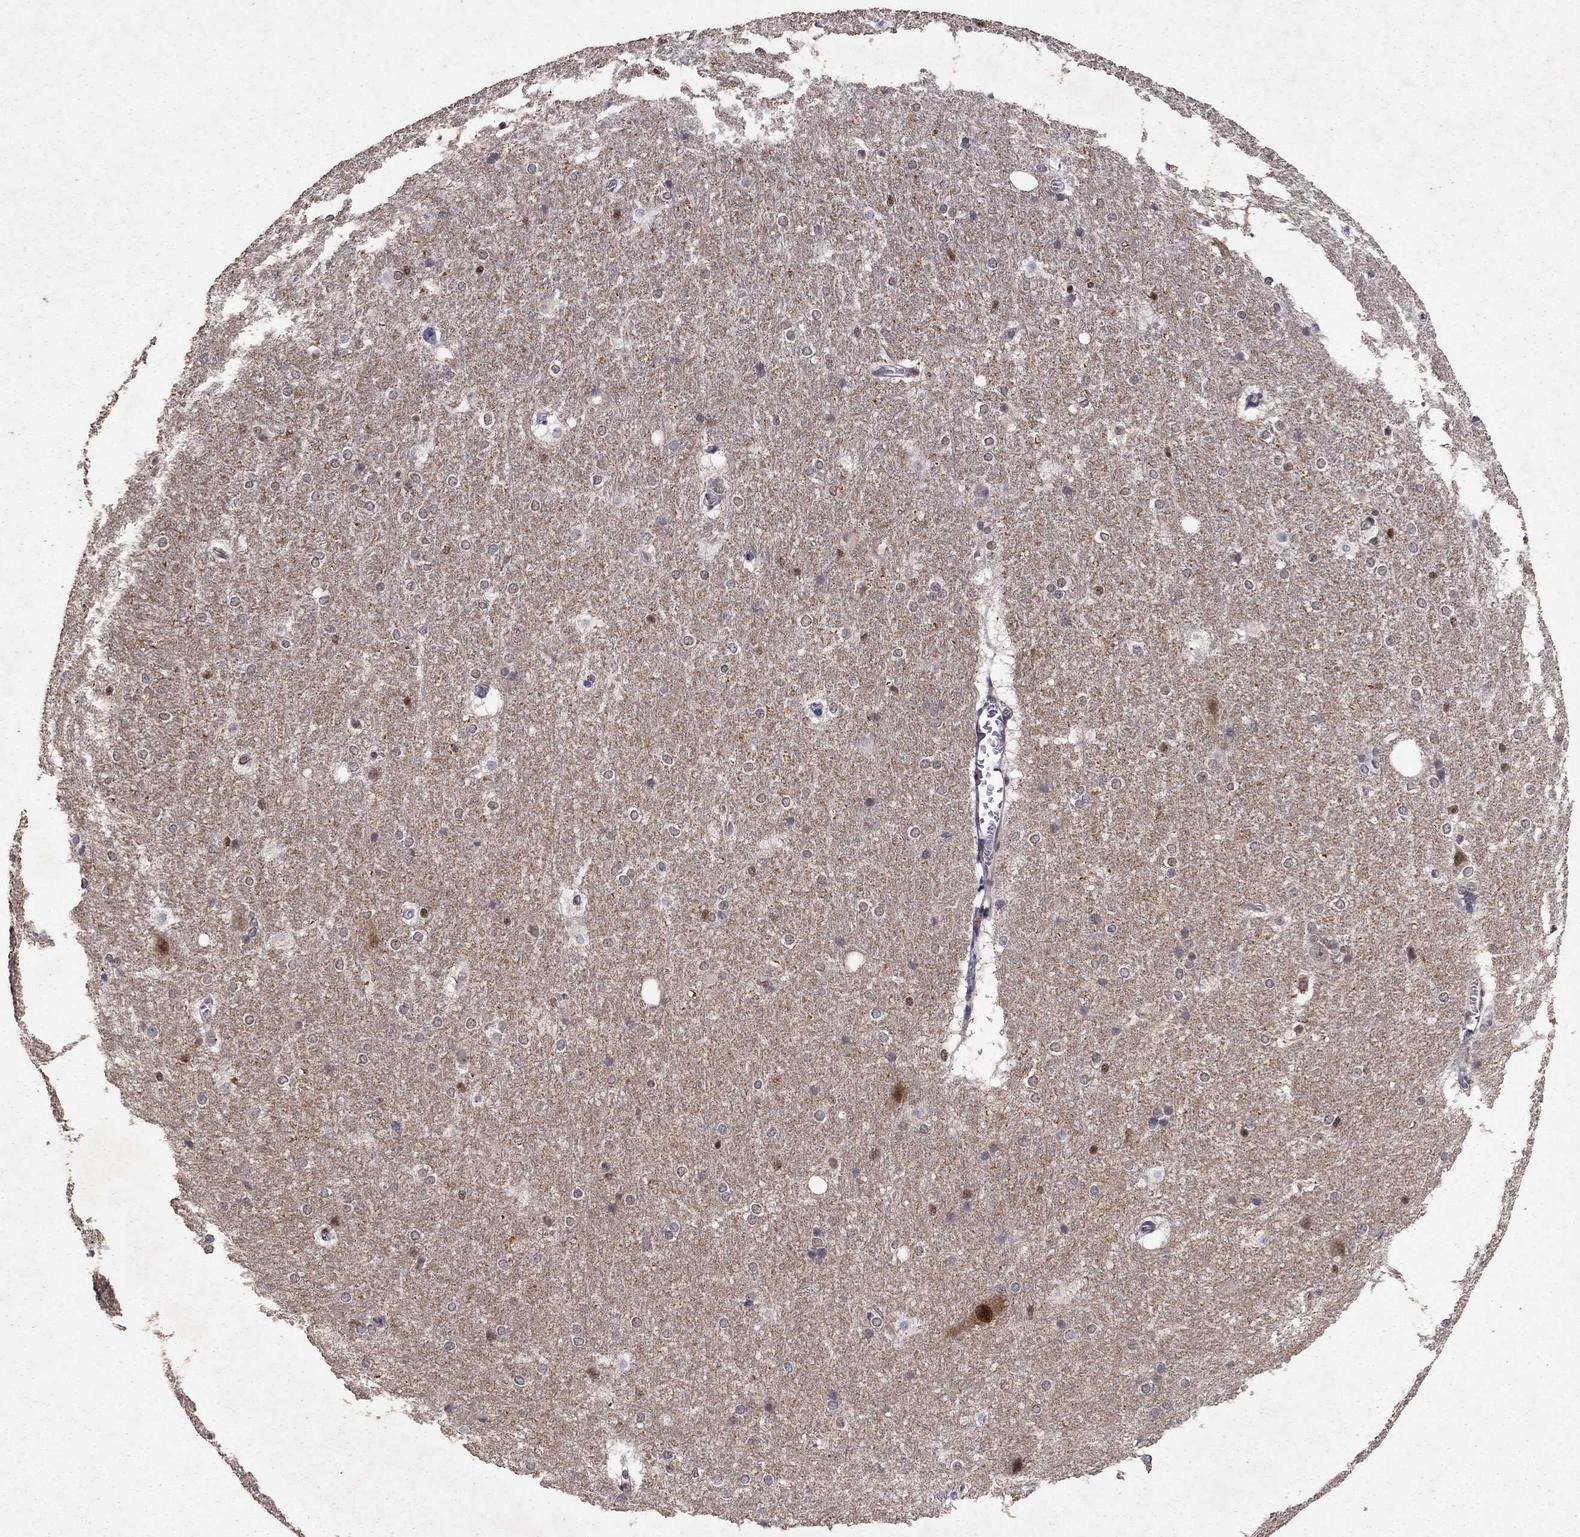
{"staining": {"intensity": "negative", "quantity": "none", "location": "none"}, "tissue": "hippocampus", "cell_type": "Glial cells", "image_type": "normal", "snomed": [{"axis": "morphology", "description": "Normal tissue, NOS"}, {"axis": "topography", "description": "Cerebral cortex"}, {"axis": "topography", "description": "Hippocampus"}], "caption": "An immunohistochemistry (IHC) photomicrograph of benign hippocampus is shown. There is no staining in glial cells of hippocampus. The staining was performed using DAB (3,3'-diaminobenzidine) to visualize the protein expression in brown, while the nuclei were stained in blue with hematoxylin (Magnification: 20x).", "gene": "CRTC1", "patient": {"sex": "female", "age": 19}}